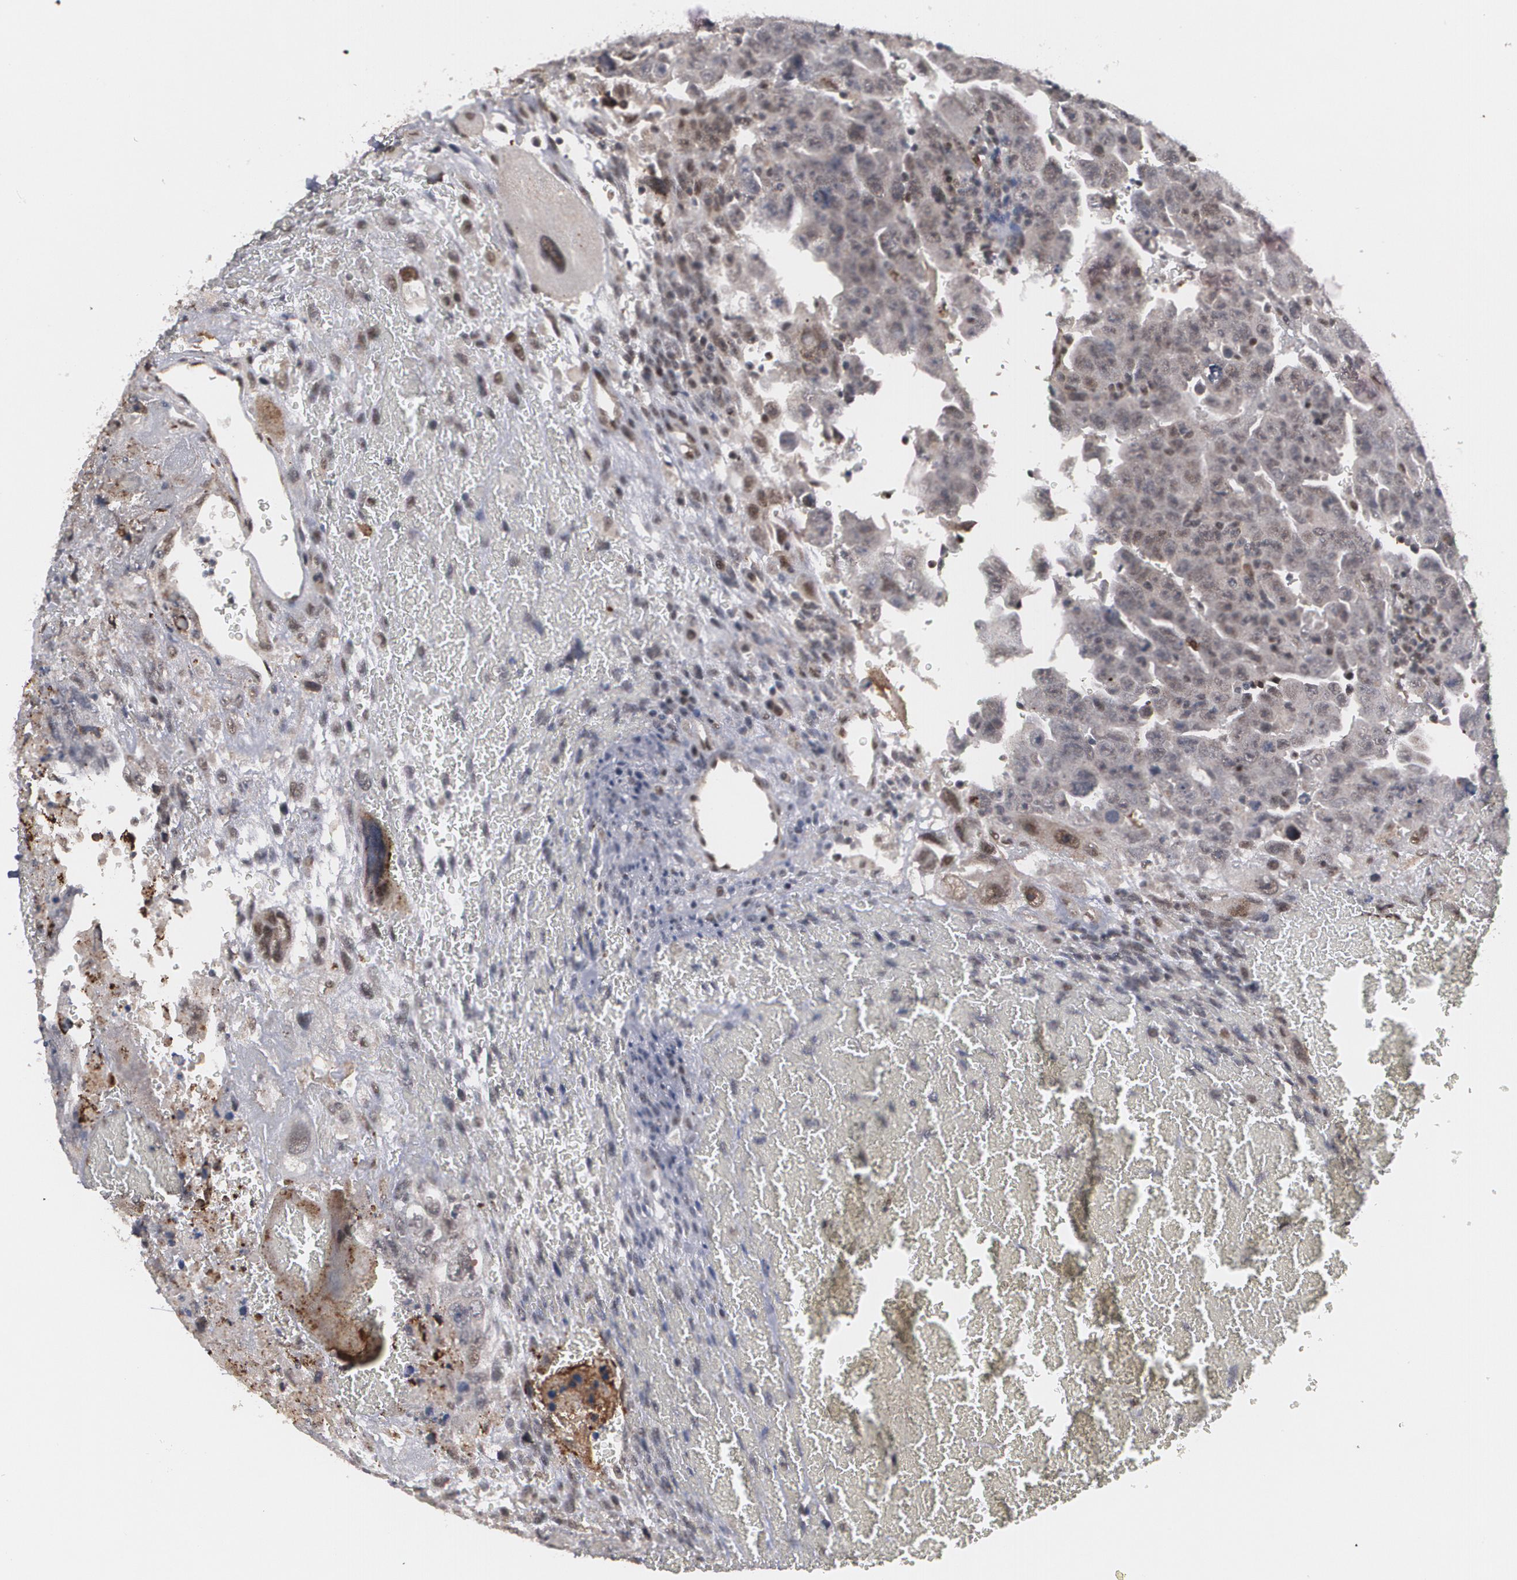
{"staining": {"intensity": "weak", "quantity": ">75%", "location": "nuclear"}, "tissue": "testis cancer", "cell_type": "Tumor cells", "image_type": "cancer", "snomed": [{"axis": "morphology", "description": "Carcinoma, Embryonal, NOS"}, {"axis": "topography", "description": "Testis"}], "caption": "This image exhibits embryonal carcinoma (testis) stained with immunohistochemistry to label a protein in brown. The nuclear of tumor cells show weak positivity for the protein. Nuclei are counter-stained blue.", "gene": "INTS6", "patient": {"sex": "male", "age": 28}}